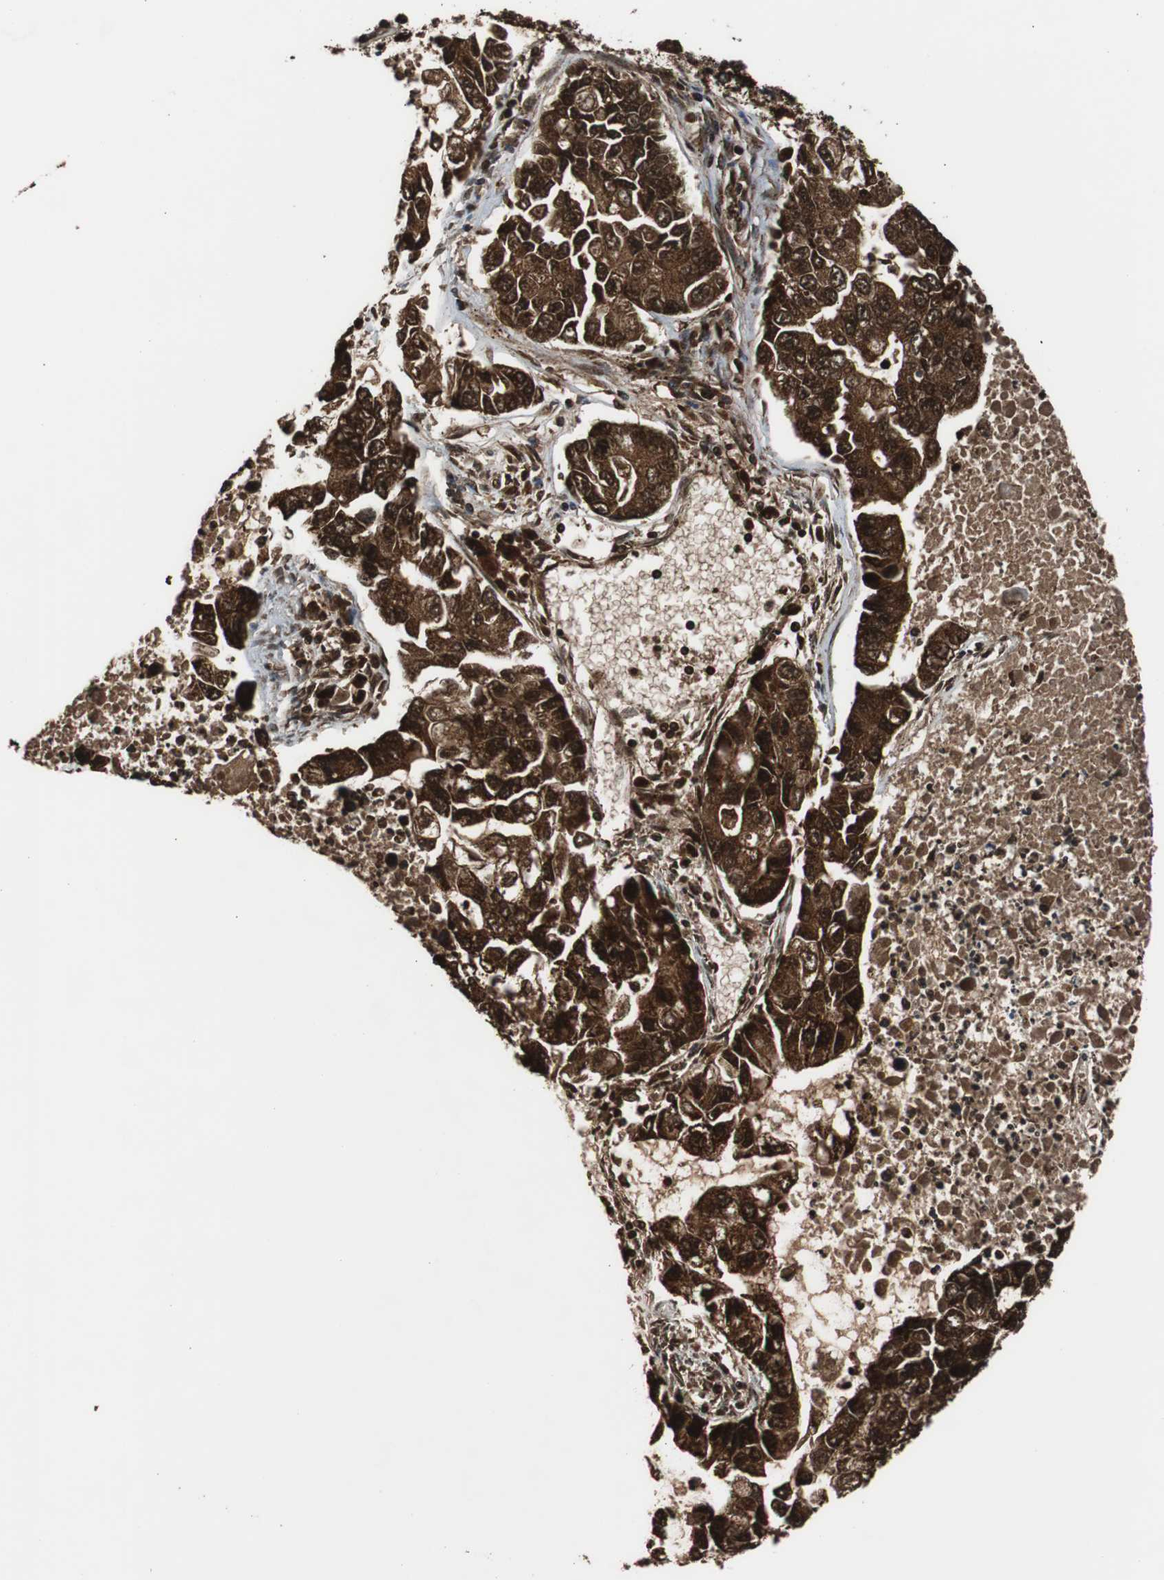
{"staining": {"intensity": "strong", "quantity": ">75%", "location": "cytoplasmic/membranous,nuclear"}, "tissue": "lung cancer", "cell_type": "Tumor cells", "image_type": "cancer", "snomed": [{"axis": "morphology", "description": "Adenocarcinoma, NOS"}, {"axis": "topography", "description": "Lung"}], "caption": "Immunohistochemical staining of human lung cancer displays high levels of strong cytoplasmic/membranous and nuclear protein positivity in about >75% of tumor cells.", "gene": "HSPA9", "patient": {"sex": "female", "age": 51}}